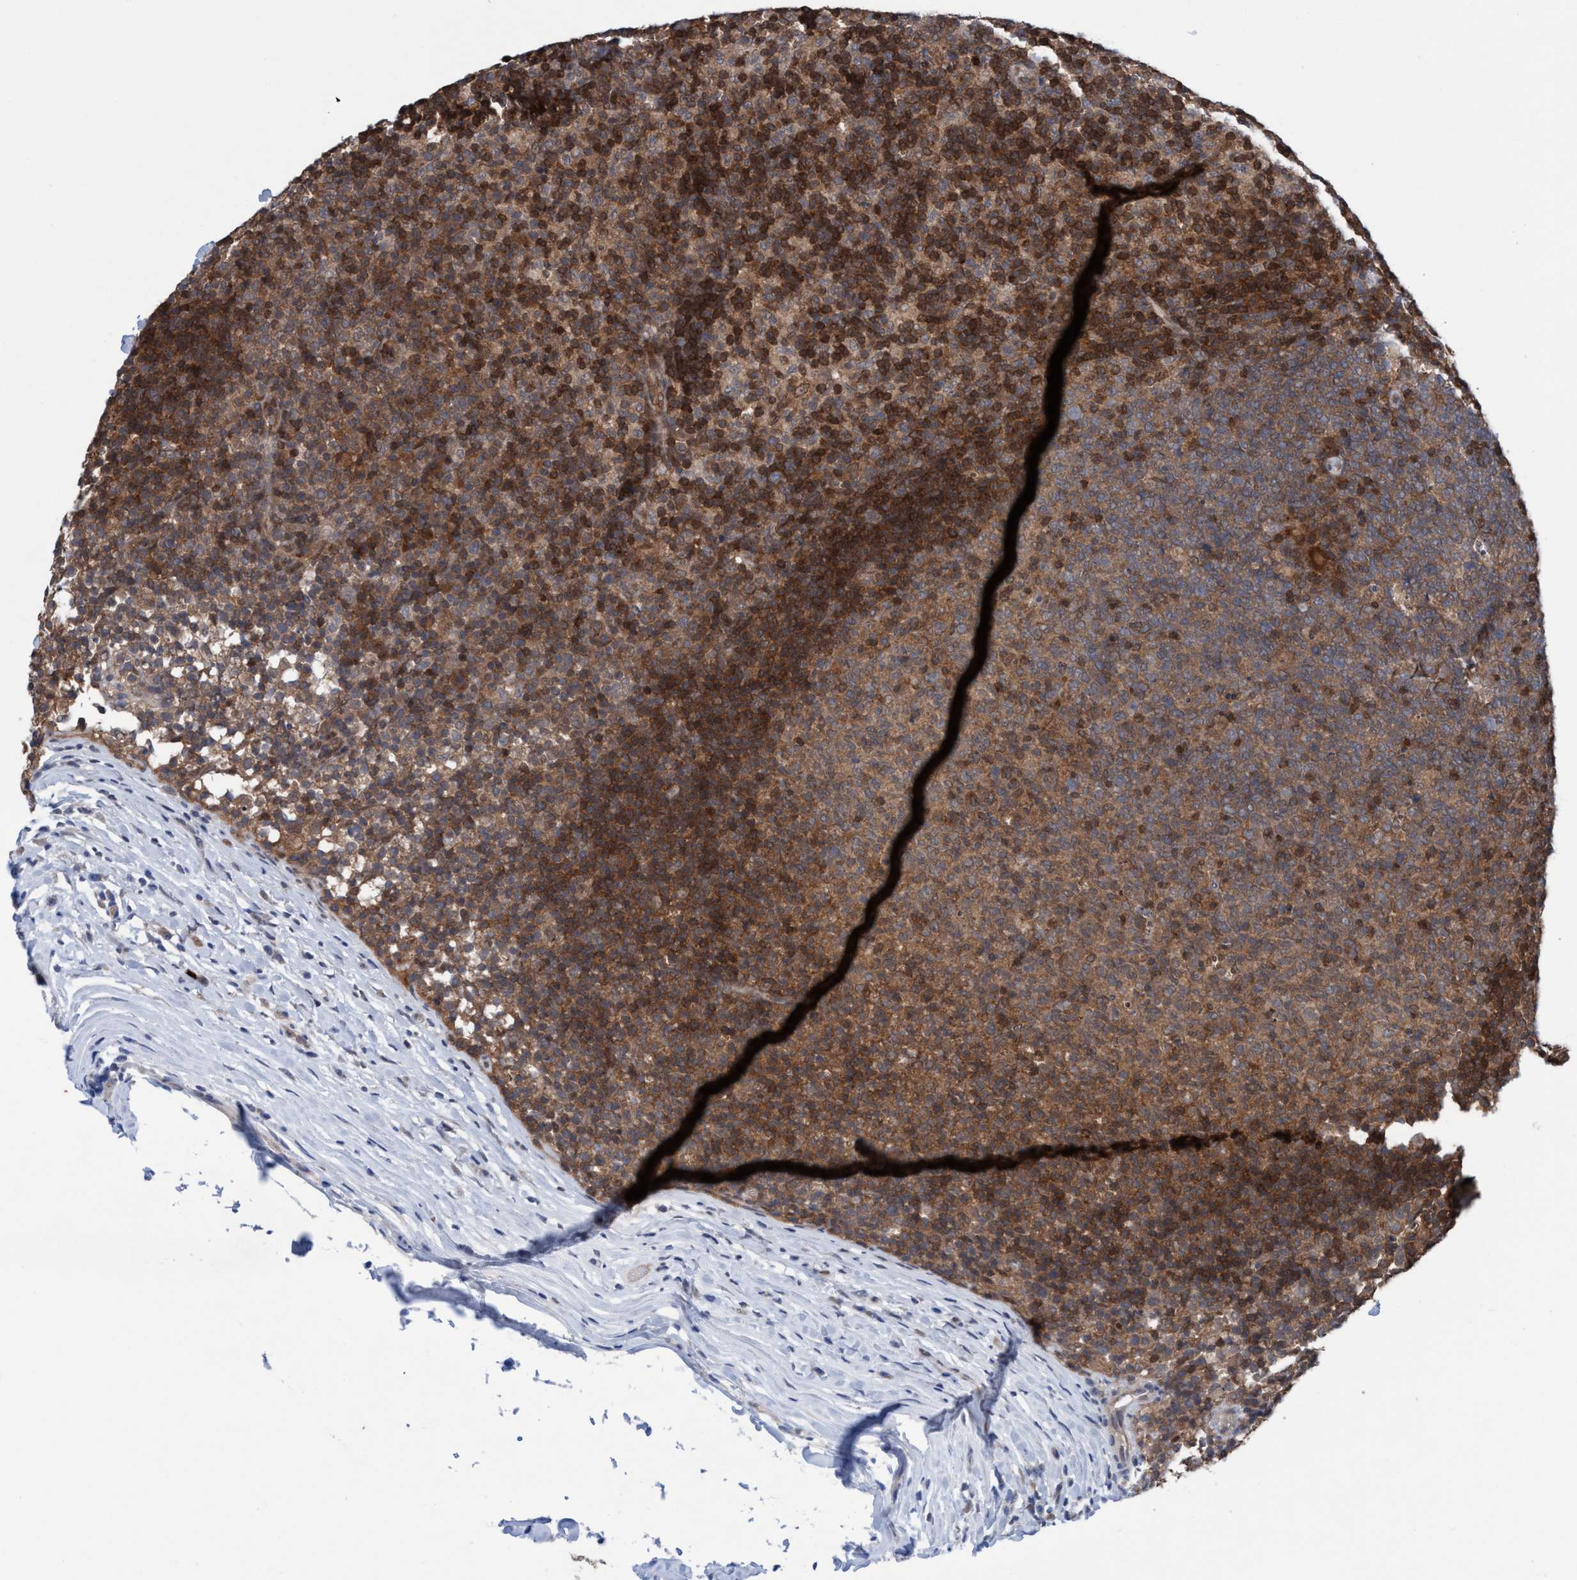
{"staining": {"intensity": "moderate", "quantity": ">75%", "location": "cytoplasmic/membranous"}, "tissue": "lymph node", "cell_type": "Germinal center cells", "image_type": "normal", "snomed": [{"axis": "morphology", "description": "Normal tissue, NOS"}, {"axis": "morphology", "description": "Inflammation, NOS"}, {"axis": "topography", "description": "Lymph node"}], "caption": "Immunohistochemistry (IHC) image of unremarkable lymph node: human lymph node stained using immunohistochemistry (IHC) shows medium levels of moderate protein expression localized specifically in the cytoplasmic/membranous of germinal center cells, appearing as a cytoplasmic/membranous brown color.", "gene": "GLOD4", "patient": {"sex": "male", "age": 55}}